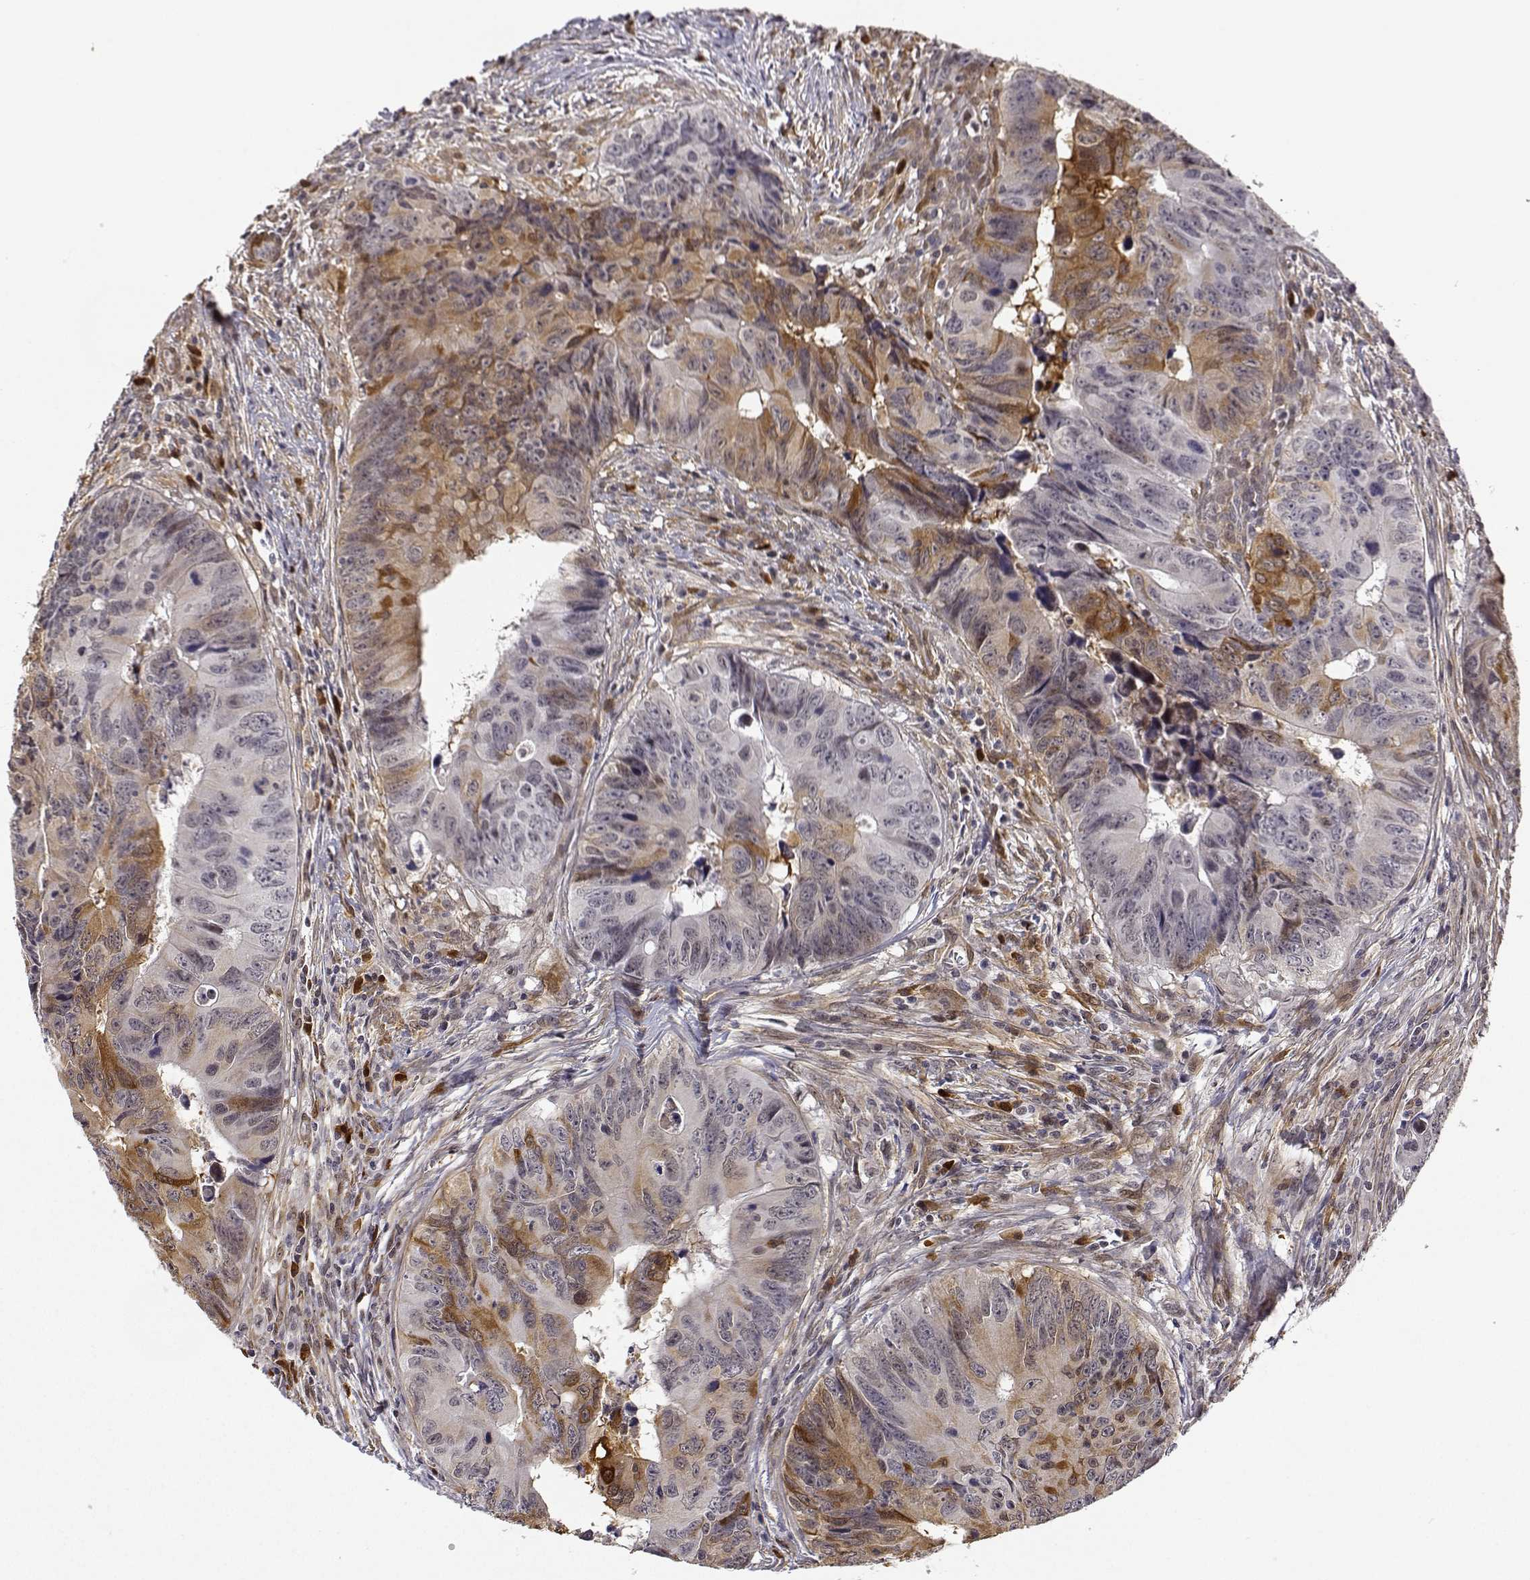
{"staining": {"intensity": "moderate", "quantity": "25%-75%", "location": "cytoplasmic/membranous"}, "tissue": "colorectal cancer", "cell_type": "Tumor cells", "image_type": "cancer", "snomed": [{"axis": "morphology", "description": "Adenocarcinoma, NOS"}, {"axis": "topography", "description": "Colon"}], "caption": "Protein staining of colorectal adenocarcinoma tissue shows moderate cytoplasmic/membranous positivity in approximately 25%-75% of tumor cells. The protein of interest is stained brown, and the nuclei are stained in blue (DAB (3,3'-diaminobenzidine) IHC with brightfield microscopy, high magnification).", "gene": "PHGDH", "patient": {"sex": "female", "age": 82}}